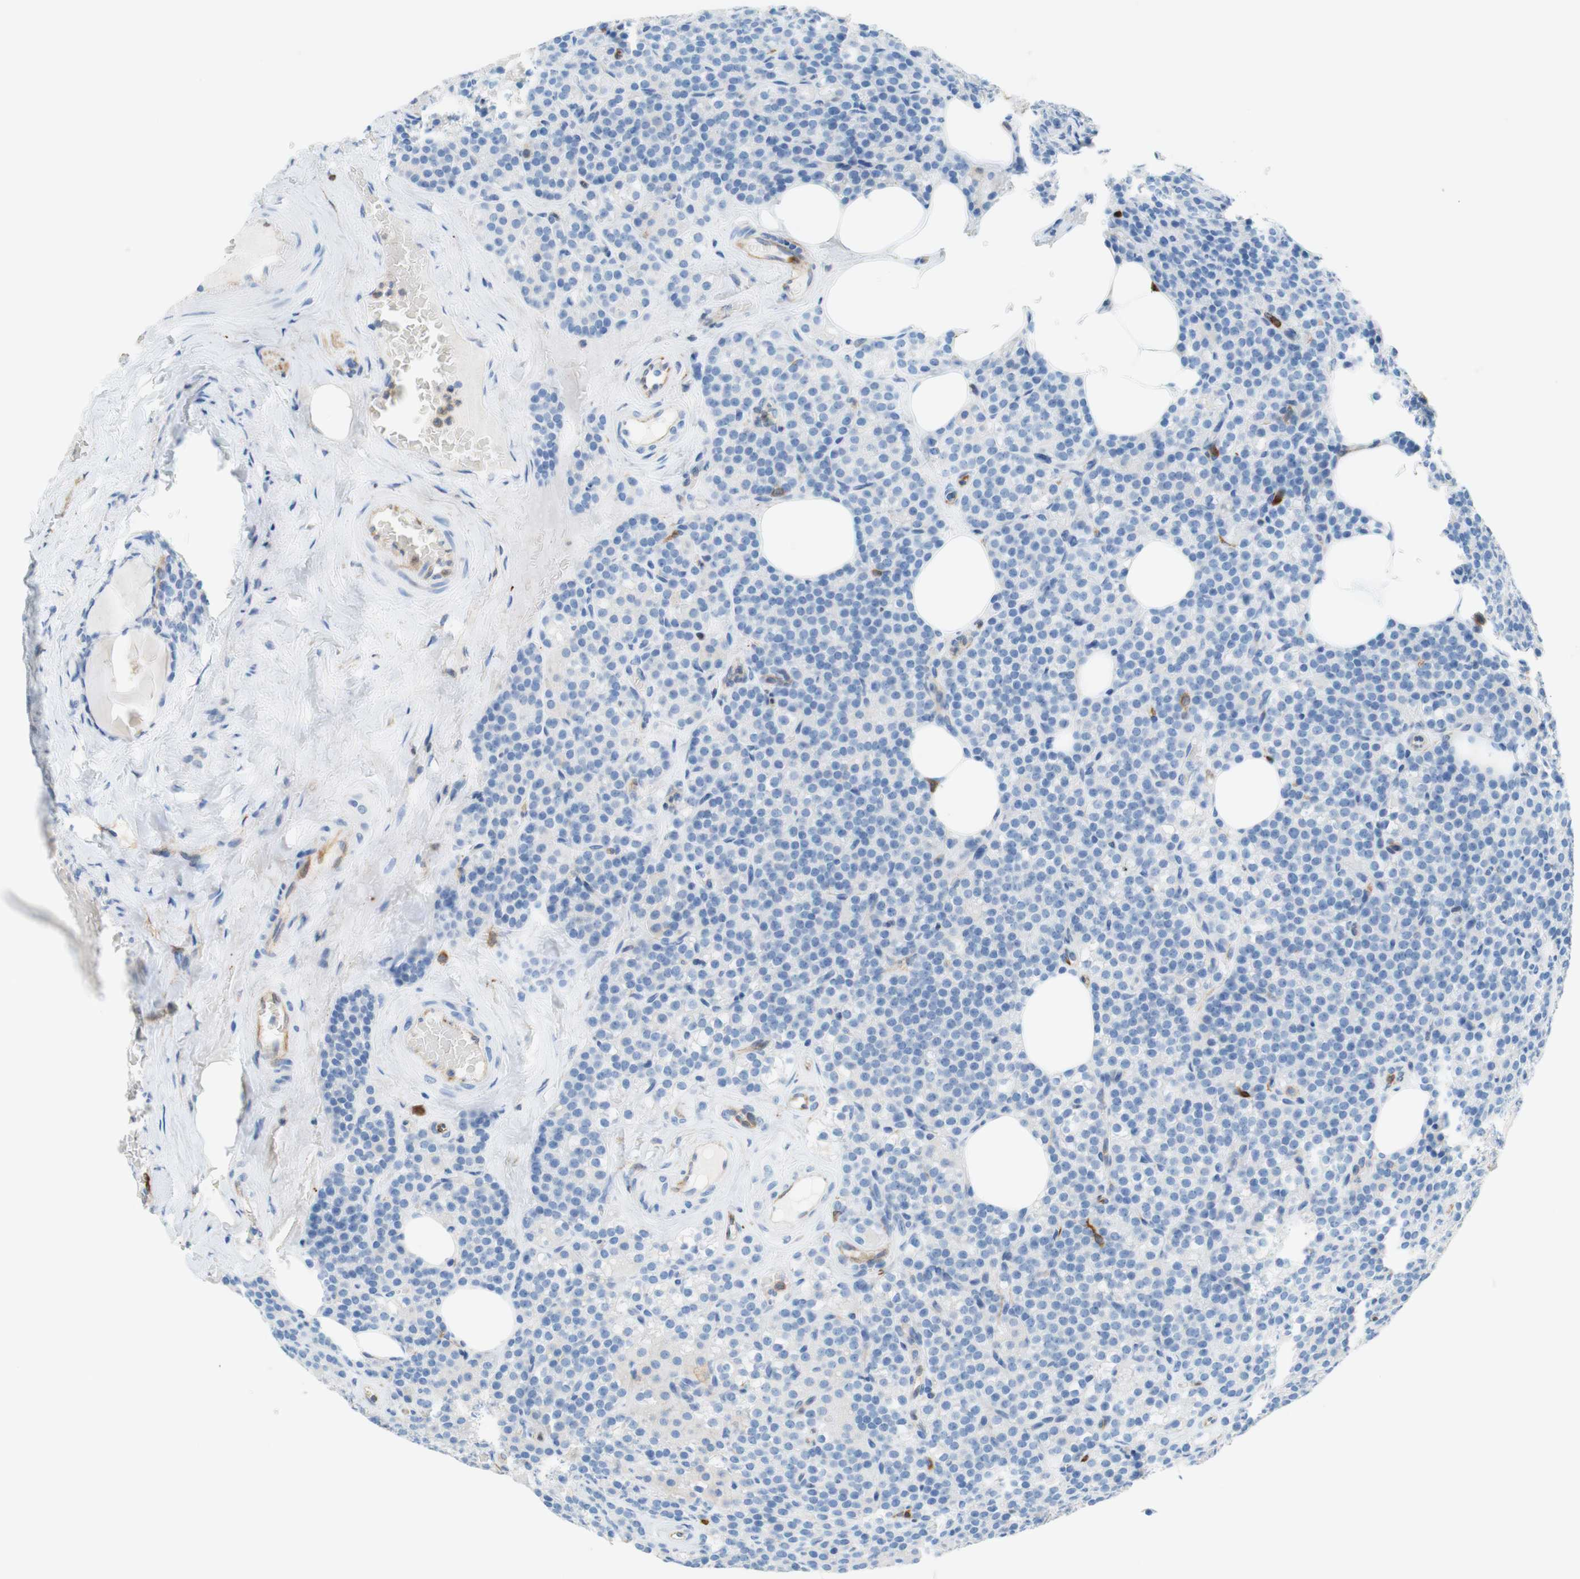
{"staining": {"intensity": "strong", "quantity": "<25%", "location": "cytoplasmic/membranous"}, "tissue": "parathyroid gland", "cell_type": "Glandular cells", "image_type": "normal", "snomed": [{"axis": "morphology", "description": "Normal tissue, NOS"}, {"axis": "topography", "description": "Parathyroid gland"}], "caption": "Protein analysis of unremarkable parathyroid gland exhibits strong cytoplasmic/membranous expression in approximately <25% of glandular cells. (brown staining indicates protein expression, while blue staining denotes nuclei).", "gene": "STMN1", "patient": {"sex": "female", "age": 57}}